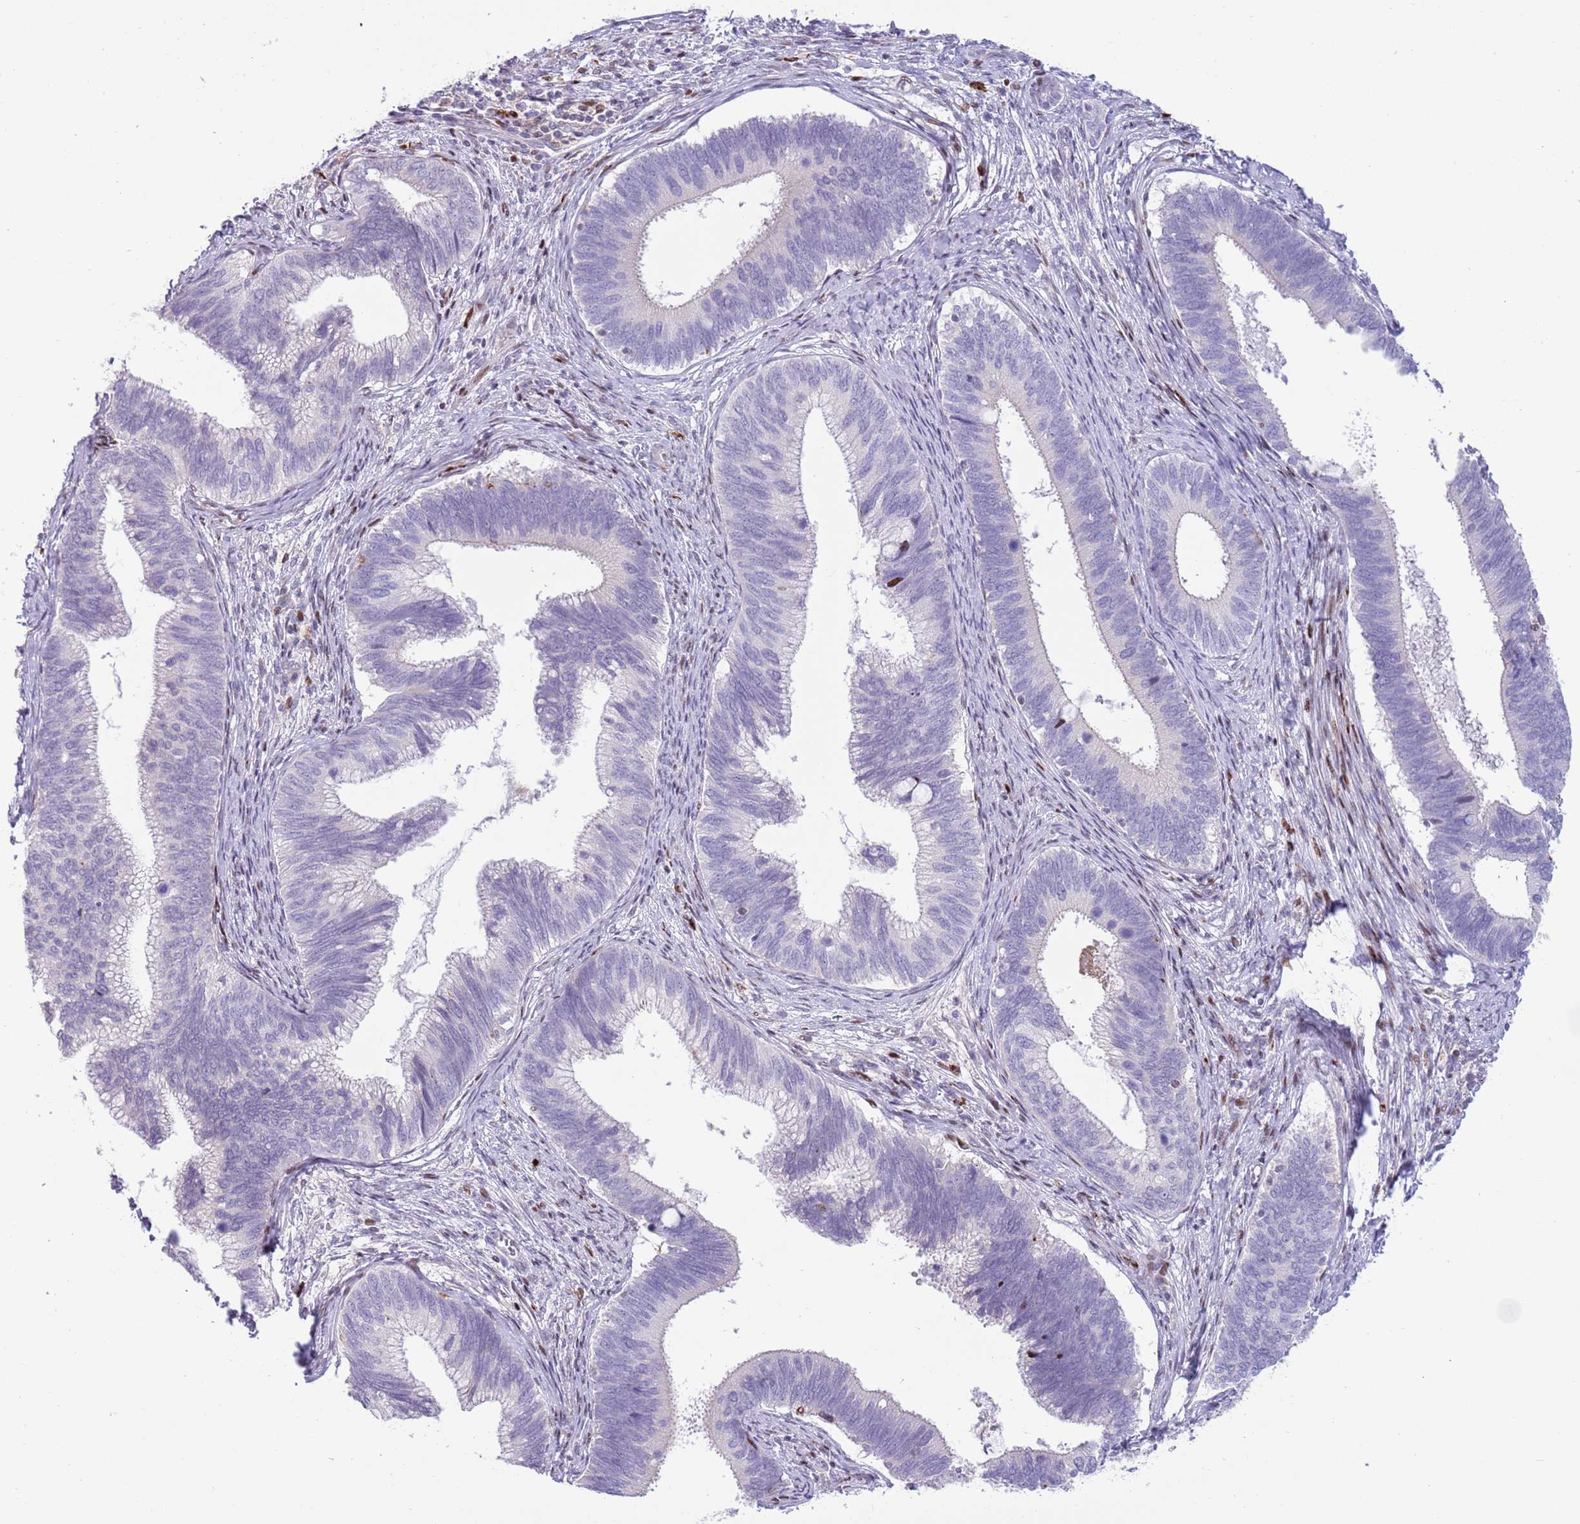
{"staining": {"intensity": "negative", "quantity": "none", "location": "none"}, "tissue": "cervical cancer", "cell_type": "Tumor cells", "image_type": "cancer", "snomed": [{"axis": "morphology", "description": "Adenocarcinoma, NOS"}, {"axis": "topography", "description": "Cervix"}], "caption": "This is a histopathology image of IHC staining of adenocarcinoma (cervical), which shows no staining in tumor cells. Nuclei are stained in blue.", "gene": "ANO8", "patient": {"sex": "female", "age": 42}}